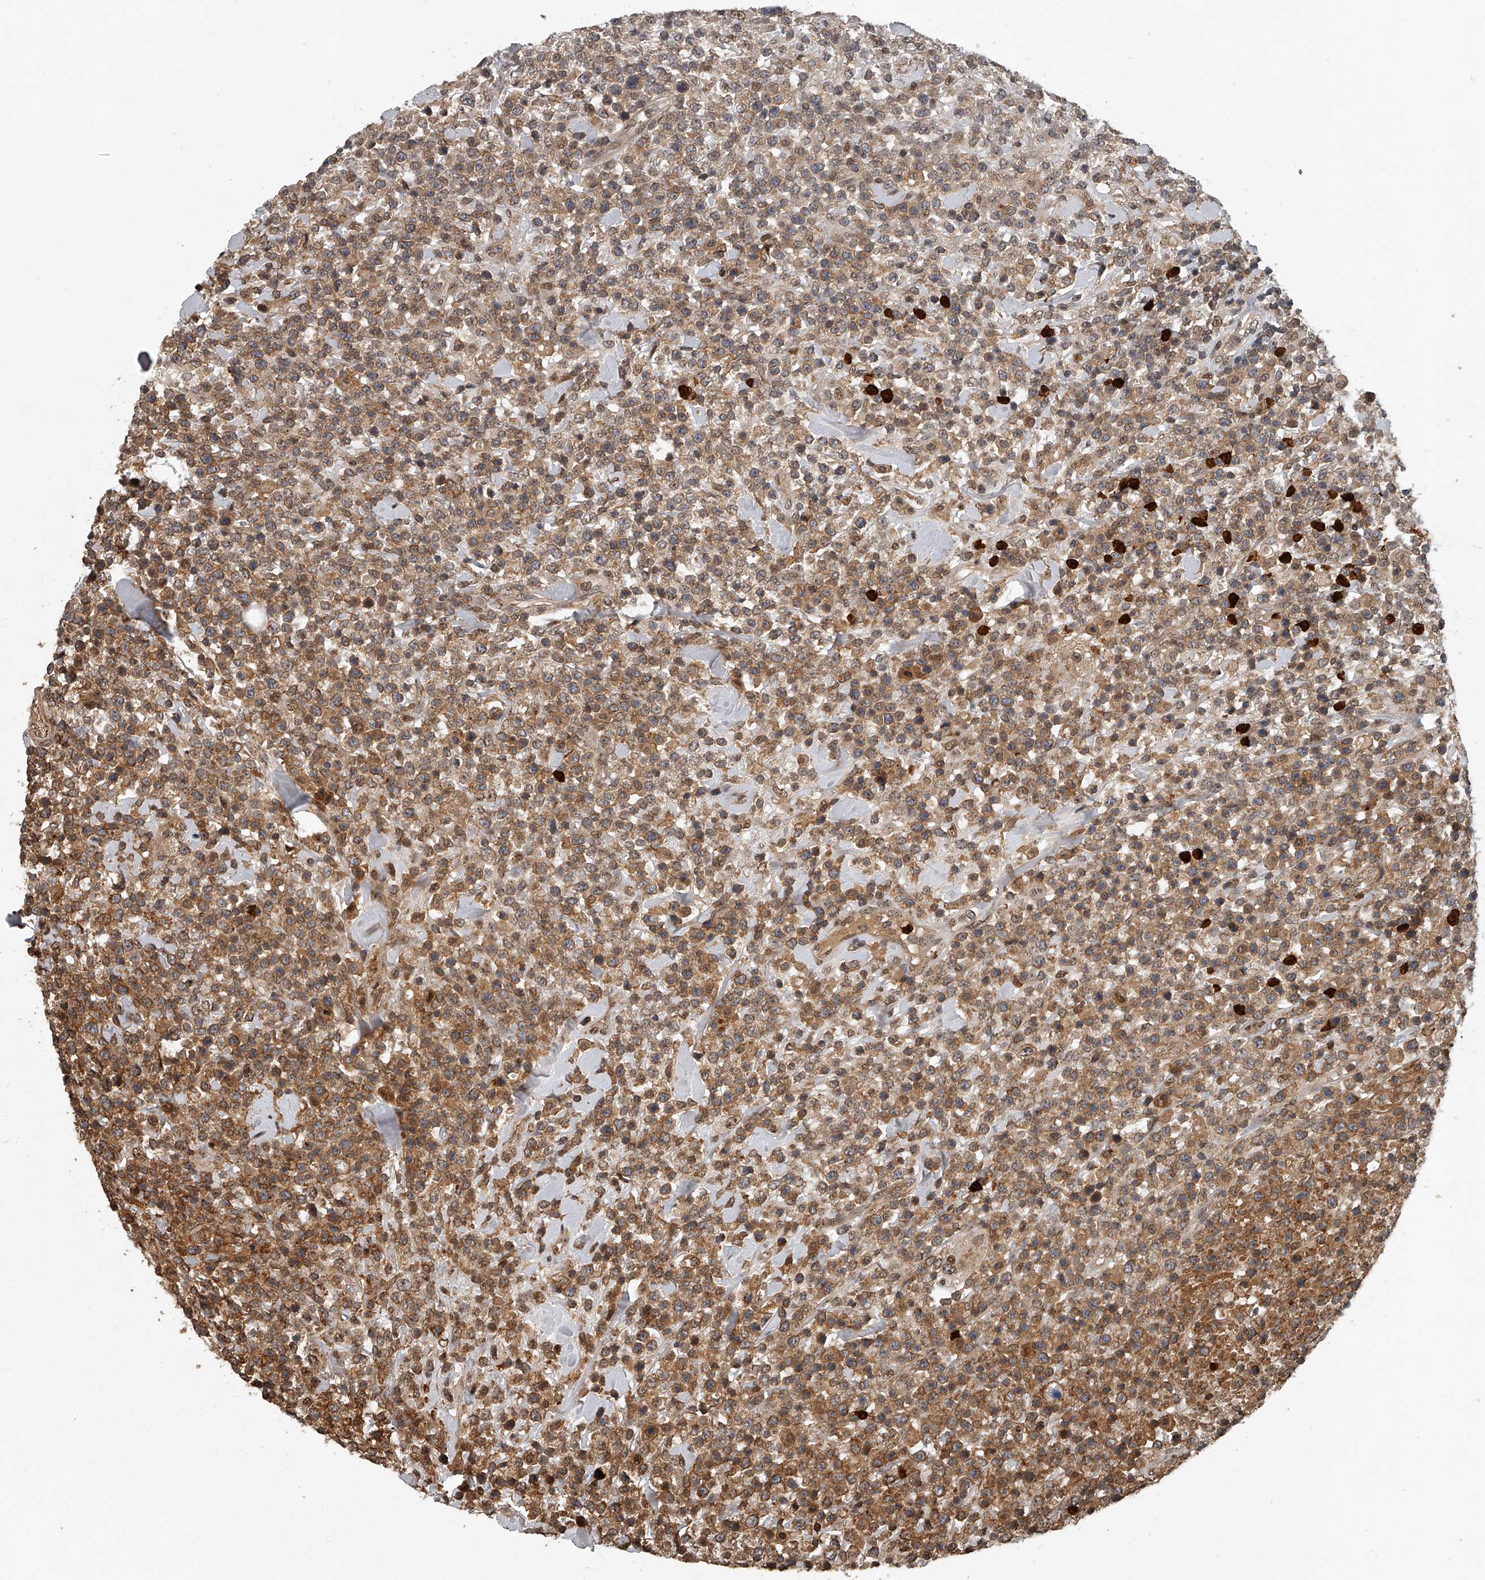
{"staining": {"intensity": "moderate", "quantity": ">75%", "location": "cytoplasmic/membranous"}, "tissue": "lymphoma", "cell_type": "Tumor cells", "image_type": "cancer", "snomed": [{"axis": "morphology", "description": "Malignant lymphoma, non-Hodgkin's type, High grade"}, {"axis": "topography", "description": "Colon"}], "caption": "This micrograph displays lymphoma stained with IHC to label a protein in brown. The cytoplasmic/membranous of tumor cells show moderate positivity for the protein. Nuclei are counter-stained blue.", "gene": "PLEKHG1", "patient": {"sex": "female", "age": 53}}